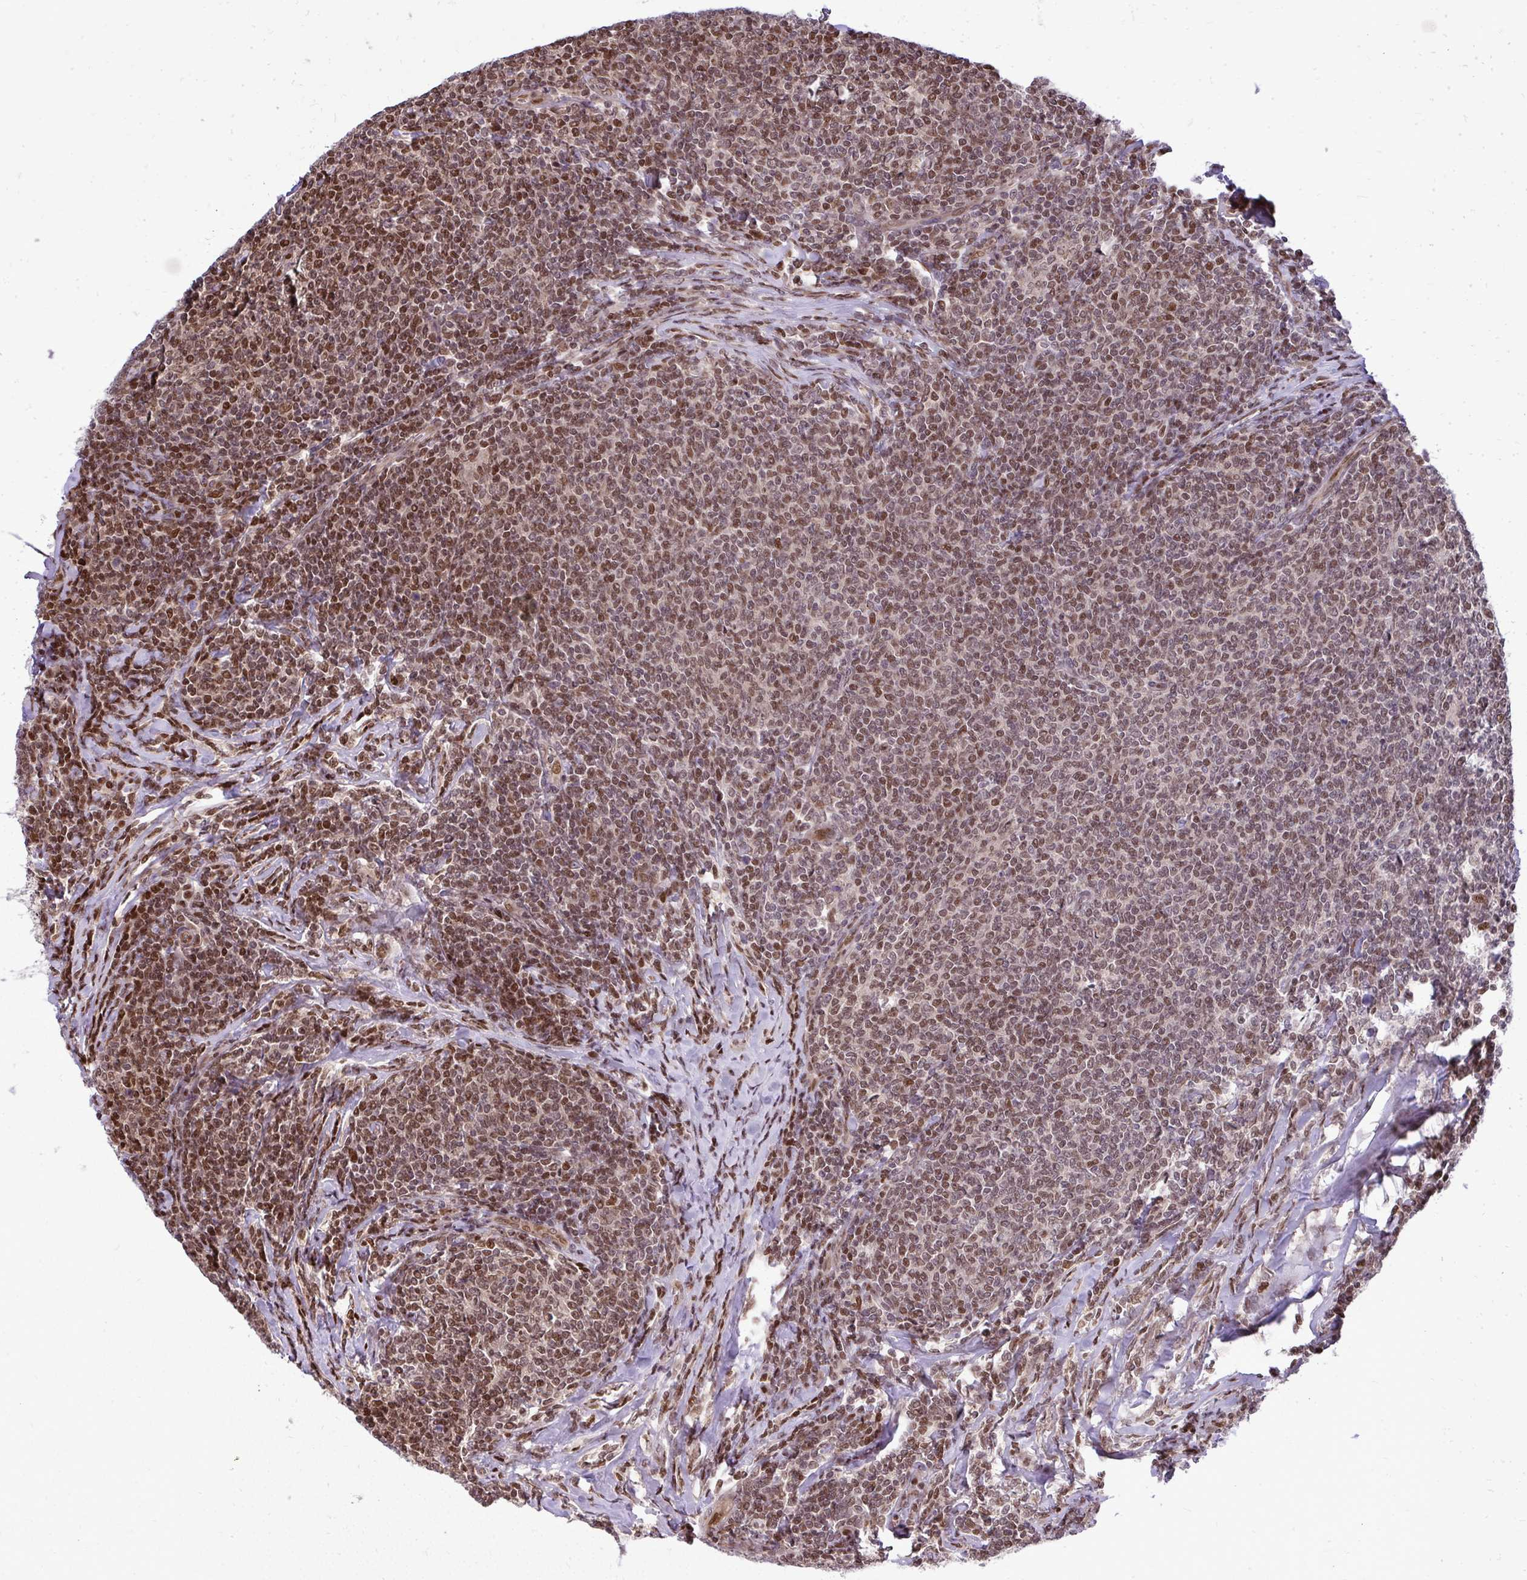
{"staining": {"intensity": "moderate", "quantity": ">75%", "location": "nuclear"}, "tissue": "lymphoma", "cell_type": "Tumor cells", "image_type": "cancer", "snomed": [{"axis": "morphology", "description": "Malignant lymphoma, non-Hodgkin's type, Low grade"}, {"axis": "topography", "description": "Lymph node"}], "caption": "Immunohistochemical staining of human malignant lymphoma, non-Hodgkin's type (low-grade) reveals medium levels of moderate nuclear staining in about >75% of tumor cells.", "gene": "PIGY", "patient": {"sex": "male", "age": 52}}